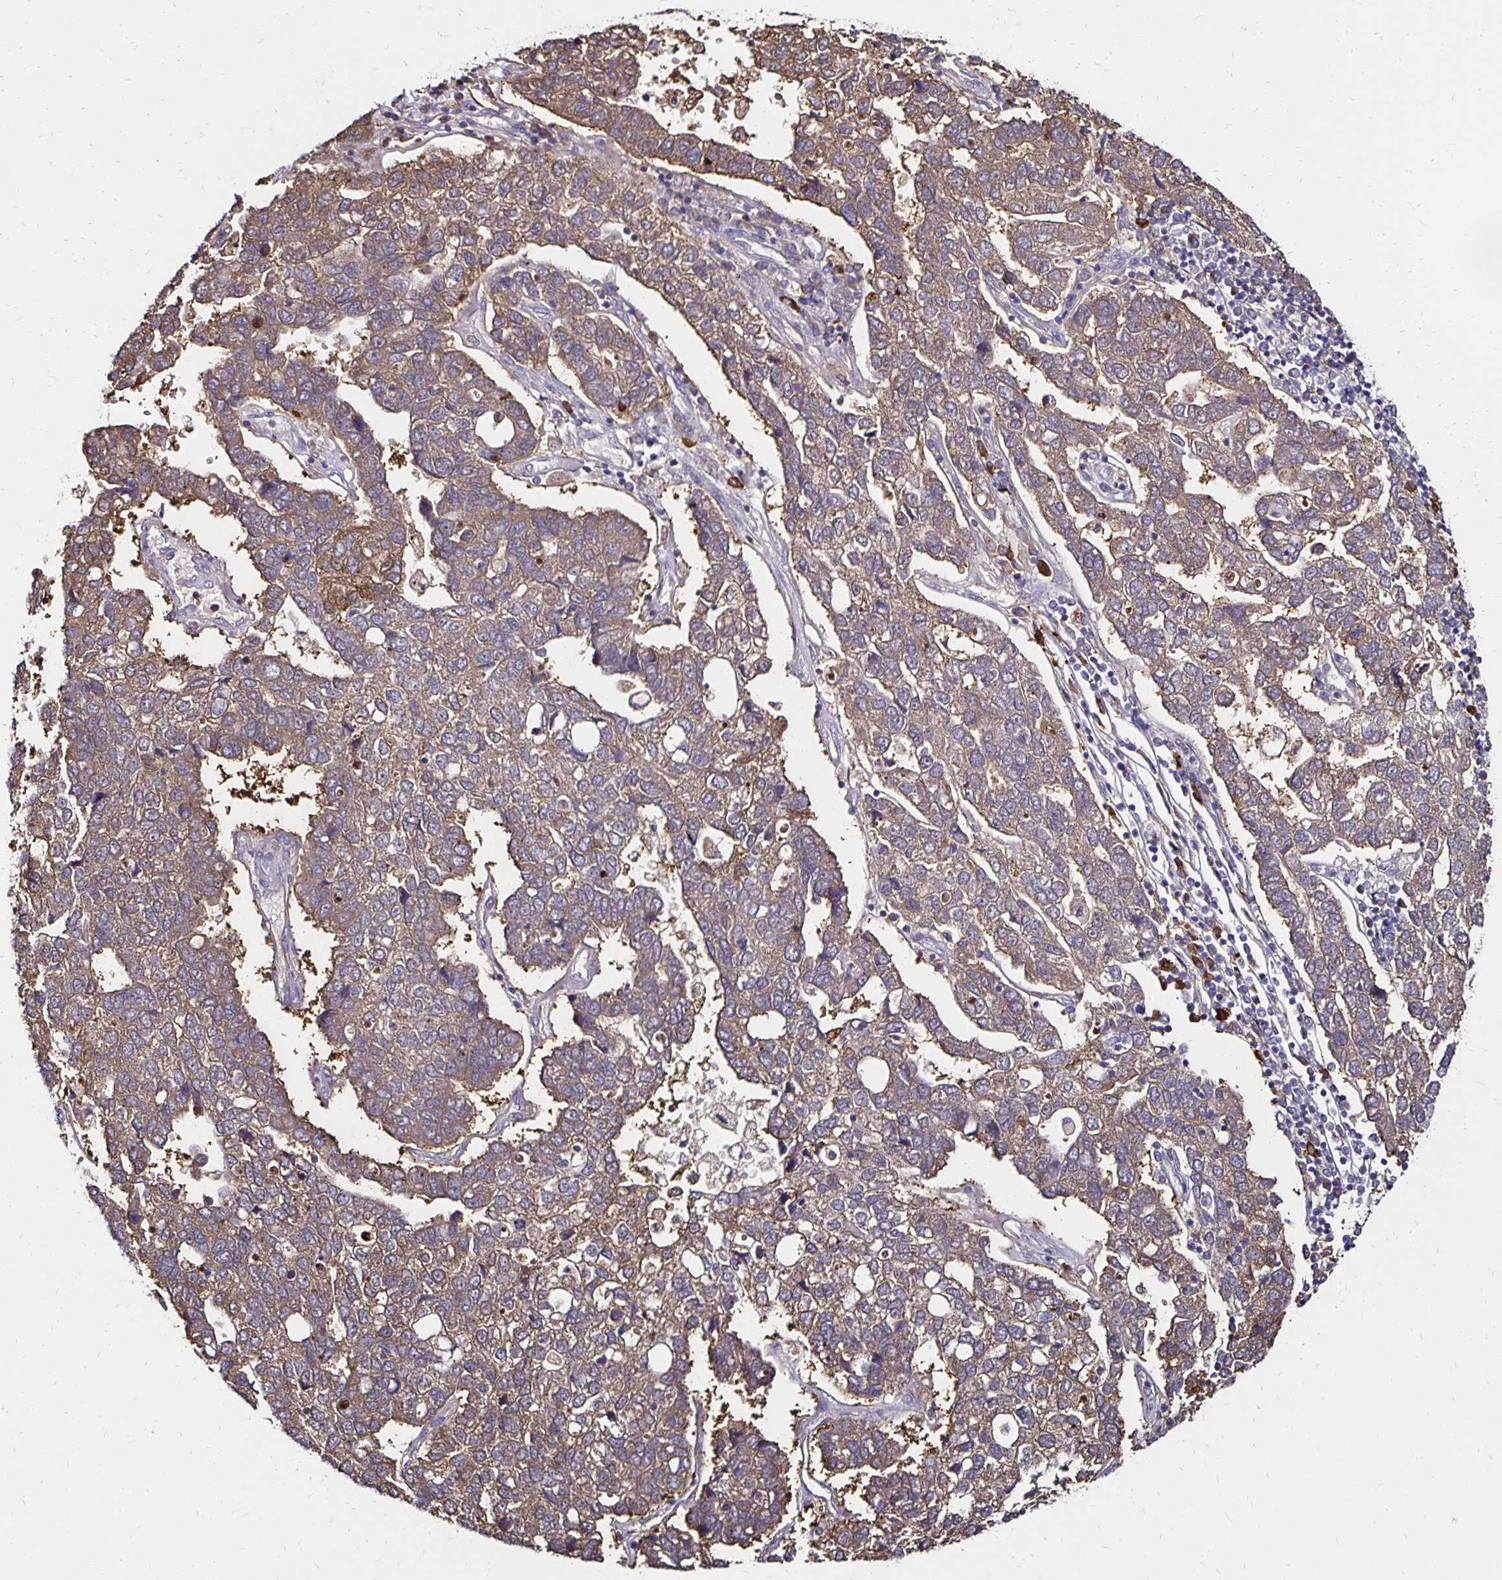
{"staining": {"intensity": "weak", "quantity": "<25%", "location": "cytoplasmic/membranous"}, "tissue": "pancreatic cancer", "cell_type": "Tumor cells", "image_type": "cancer", "snomed": [{"axis": "morphology", "description": "Adenocarcinoma, NOS"}, {"axis": "topography", "description": "Pancreas"}], "caption": "Tumor cells show no significant protein expression in pancreatic adenocarcinoma. (Brightfield microscopy of DAB IHC at high magnification).", "gene": "TXN", "patient": {"sex": "female", "age": 61}}